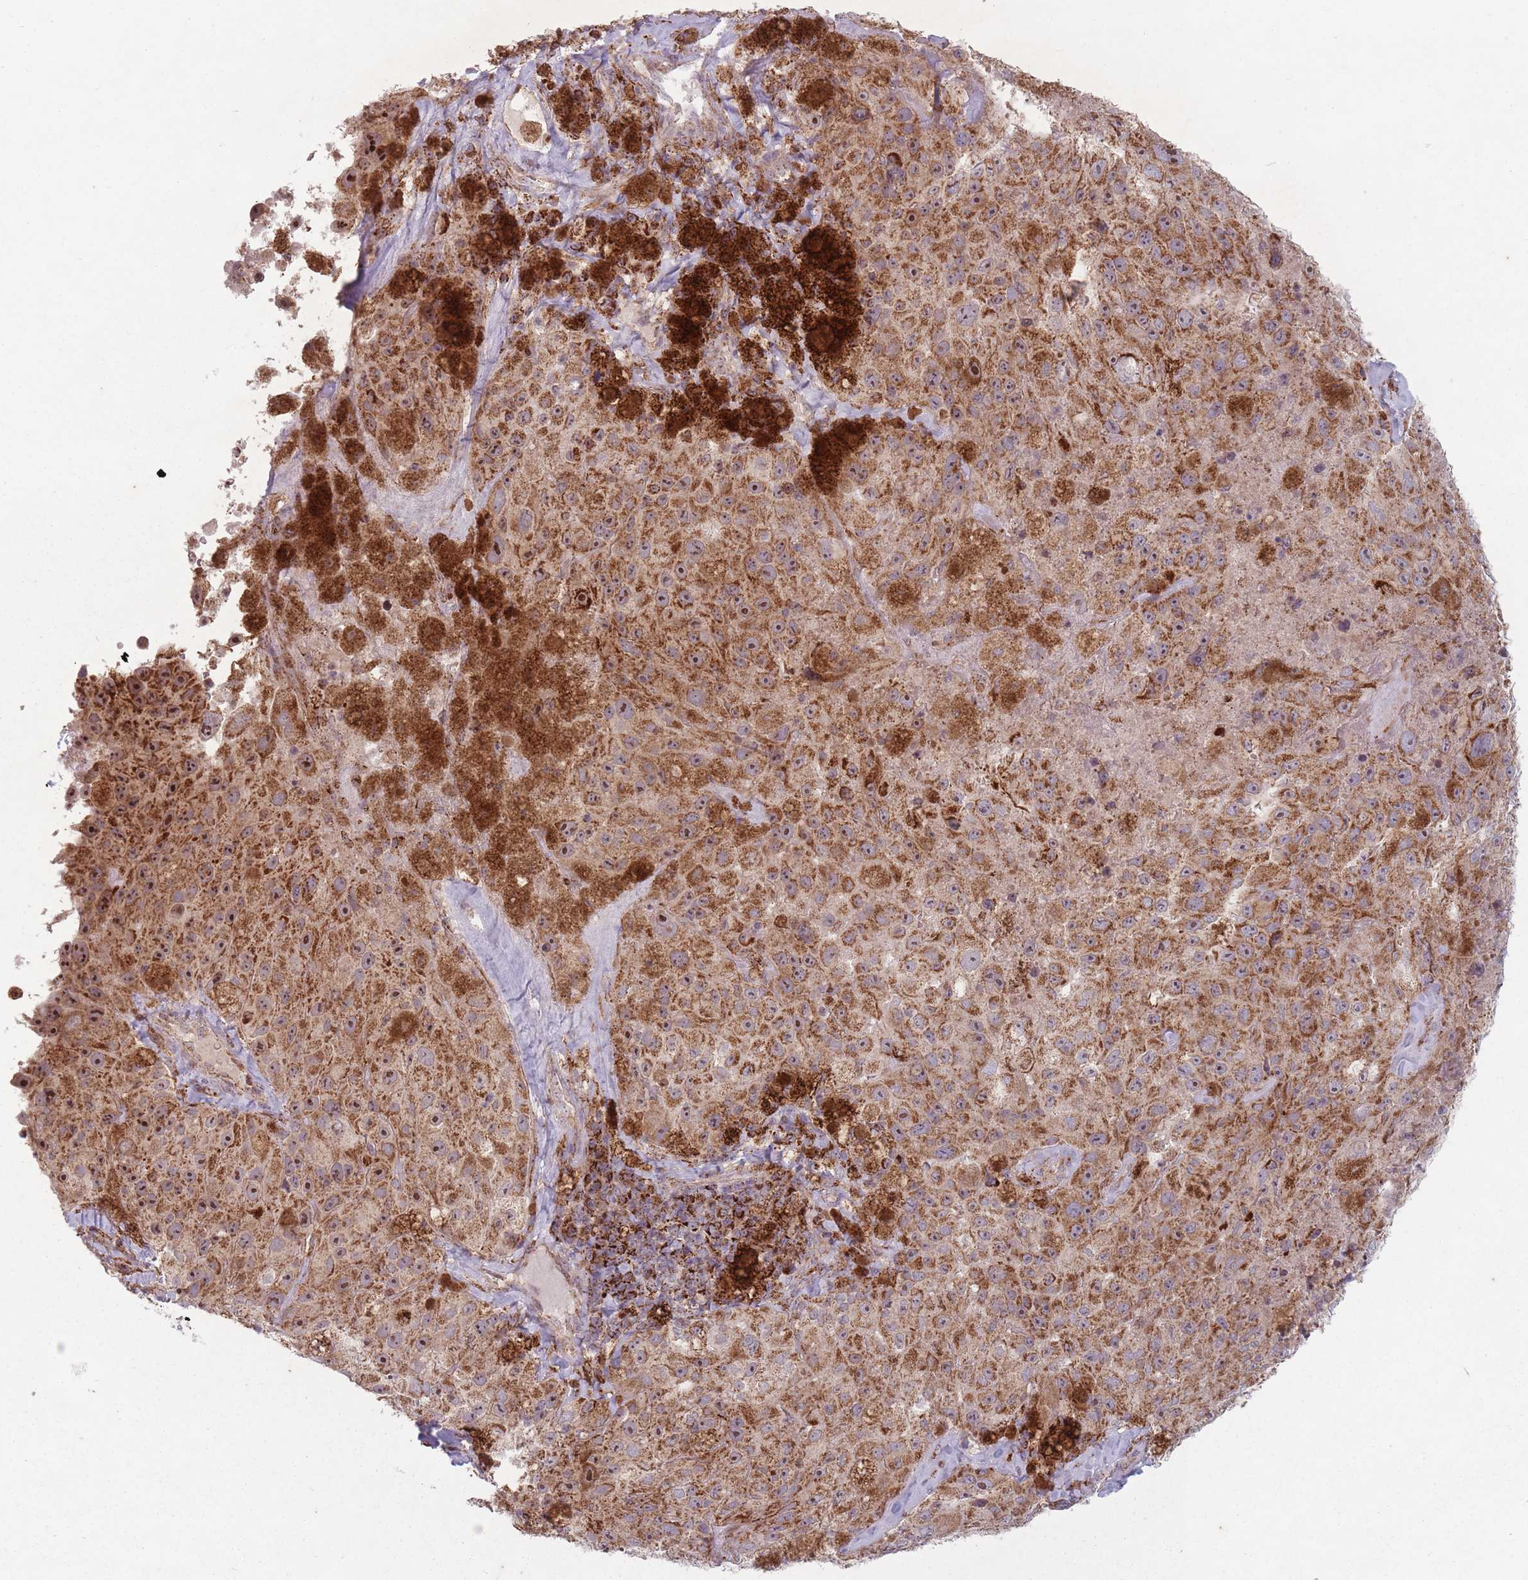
{"staining": {"intensity": "moderate", "quantity": ">75%", "location": "cytoplasmic/membranous,nuclear"}, "tissue": "melanoma", "cell_type": "Tumor cells", "image_type": "cancer", "snomed": [{"axis": "morphology", "description": "Malignant melanoma, Metastatic site"}, {"axis": "topography", "description": "Lymph node"}], "caption": "High-magnification brightfield microscopy of malignant melanoma (metastatic site) stained with DAB (3,3'-diaminobenzidine) (brown) and counterstained with hematoxylin (blue). tumor cells exhibit moderate cytoplasmic/membranous and nuclear staining is present in approximately>75% of cells.", "gene": "OR10Q1", "patient": {"sex": "male", "age": 62}}